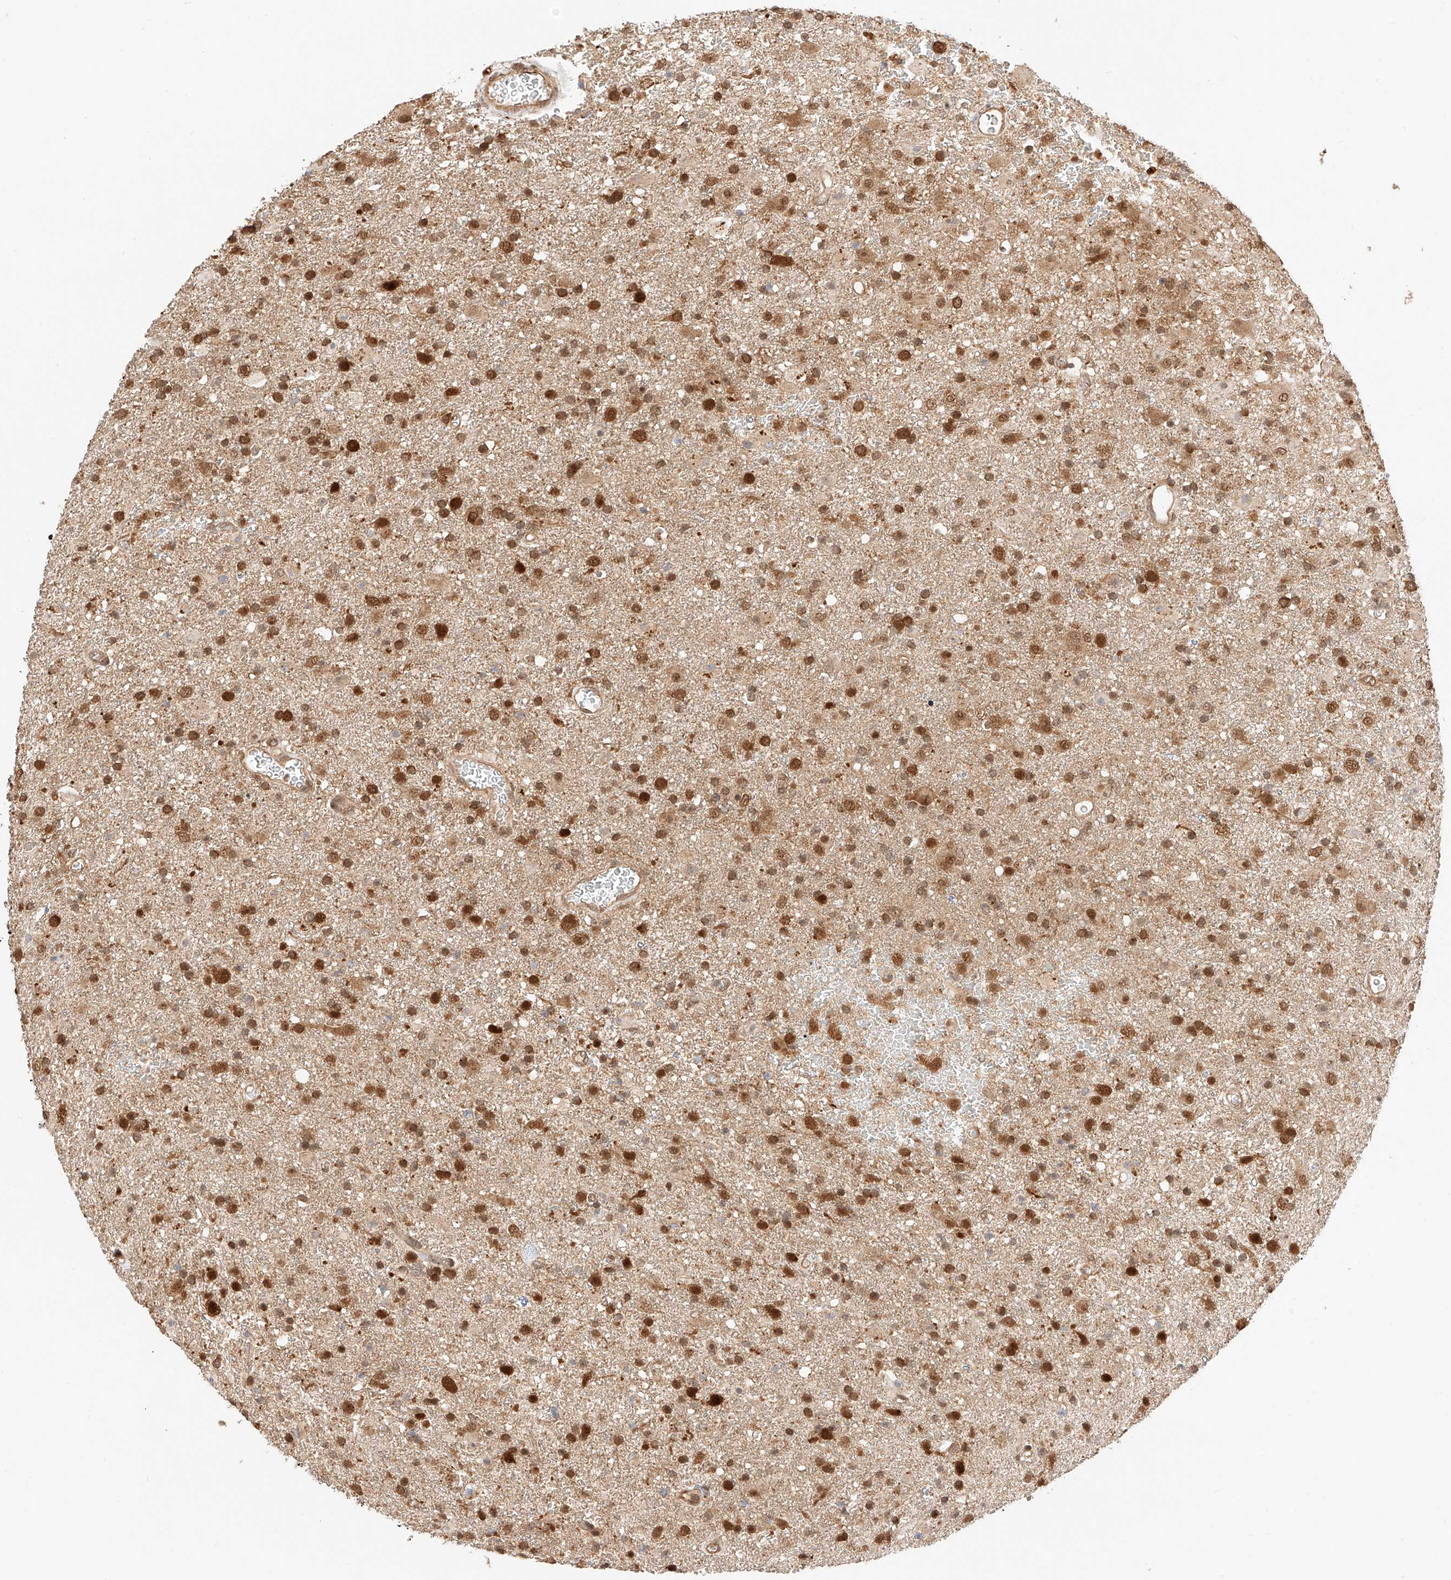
{"staining": {"intensity": "moderate", "quantity": ">75%", "location": "cytoplasmic/membranous,nuclear"}, "tissue": "glioma", "cell_type": "Tumor cells", "image_type": "cancer", "snomed": [{"axis": "morphology", "description": "Glioma, malignant, Low grade"}, {"axis": "topography", "description": "Brain"}], "caption": "This is a micrograph of IHC staining of glioma, which shows moderate expression in the cytoplasmic/membranous and nuclear of tumor cells.", "gene": "EIF4H", "patient": {"sex": "male", "age": 65}}